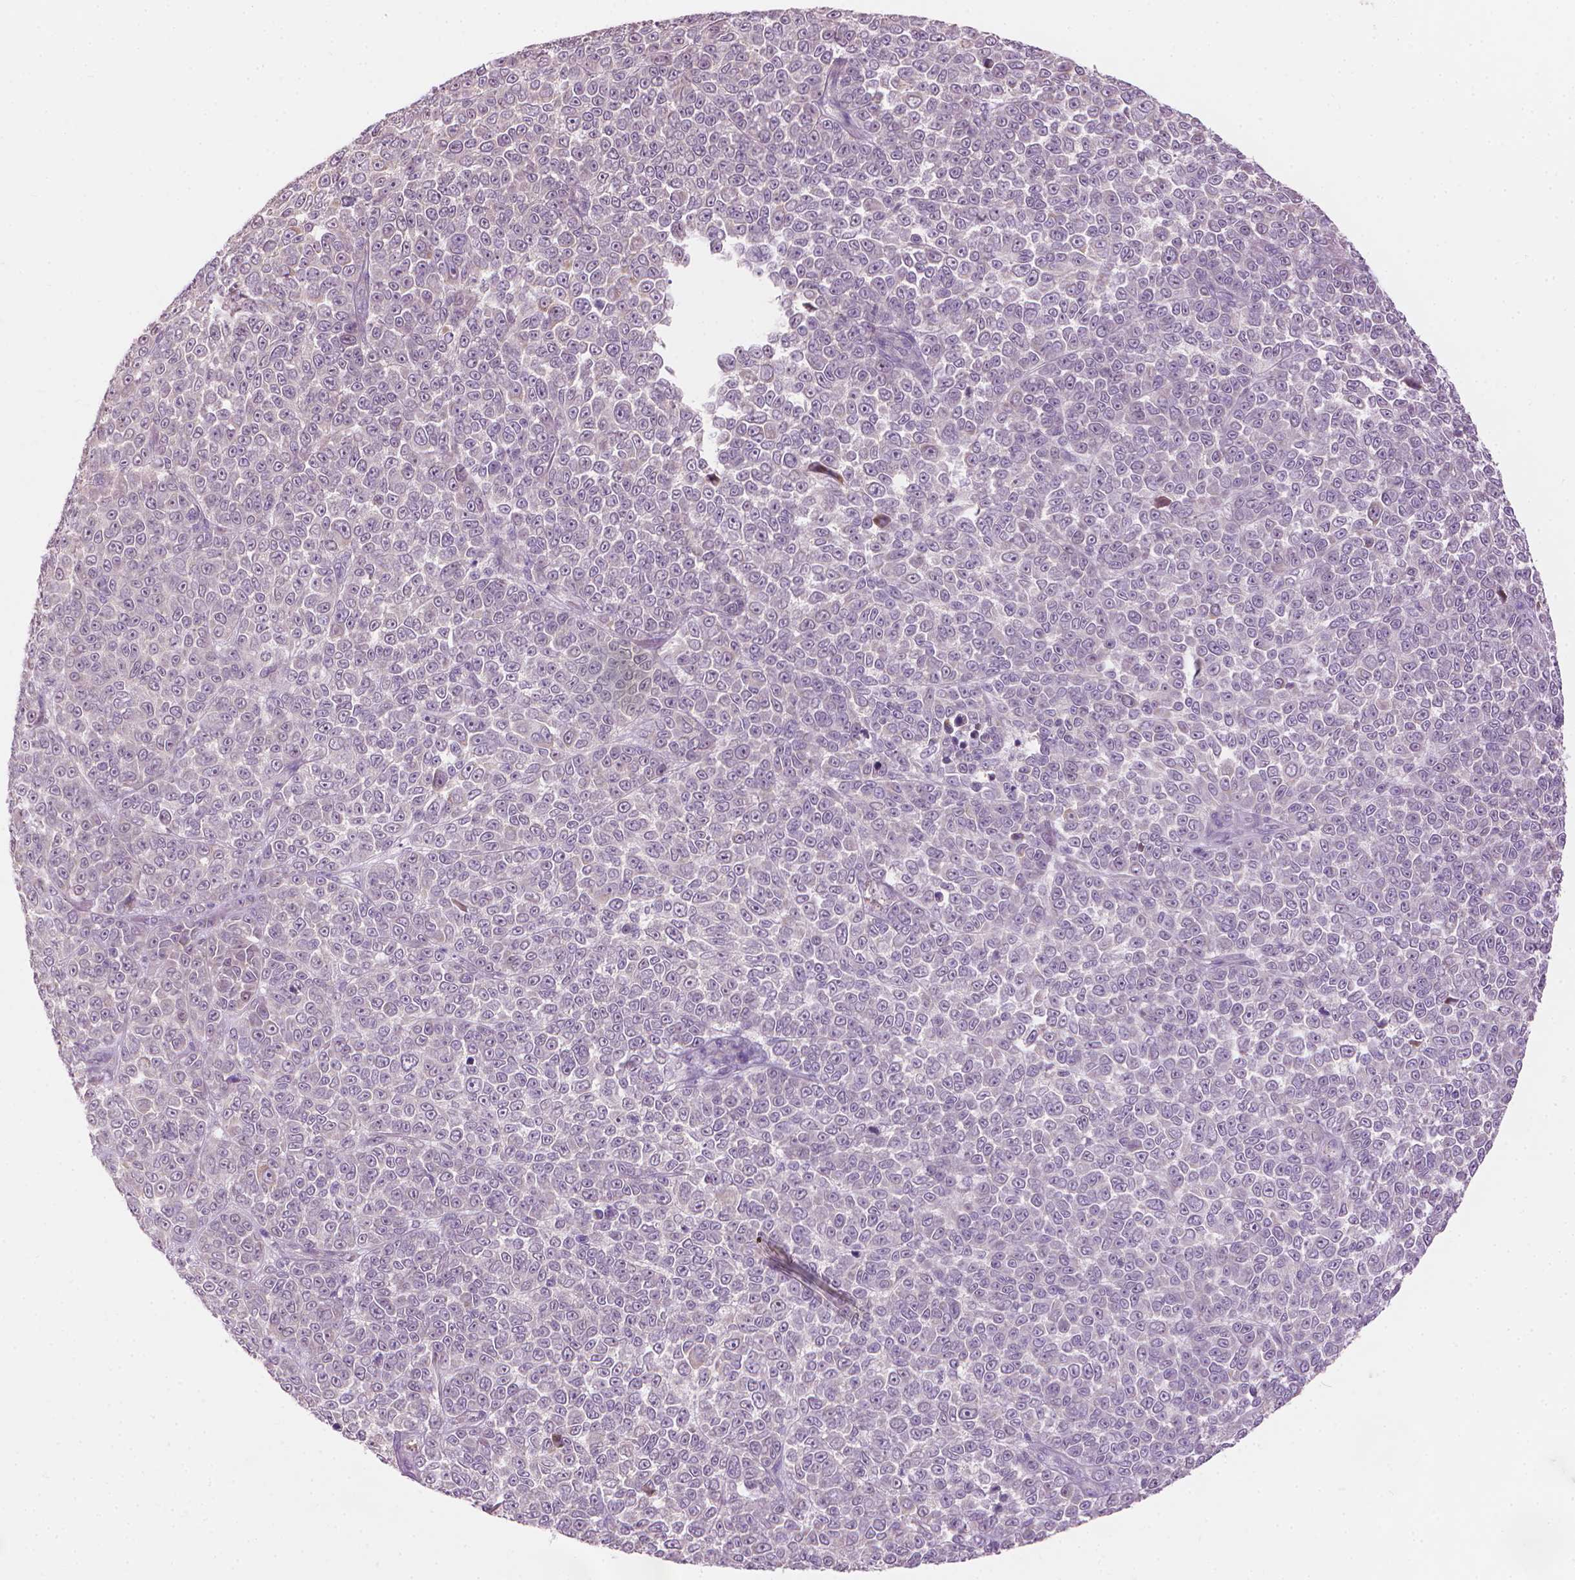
{"staining": {"intensity": "negative", "quantity": "none", "location": "none"}, "tissue": "melanoma", "cell_type": "Tumor cells", "image_type": "cancer", "snomed": [{"axis": "morphology", "description": "Malignant melanoma, NOS"}, {"axis": "topography", "description": "Skin"}], "caption": "High power microscopy histopathology image of an immunohistochemistry (IHC) histopathology image of melanoma, revealing no significant staining in tumor cells.", "gene": "CFAP126", "patient": {"sex": "female", "age": 95}}